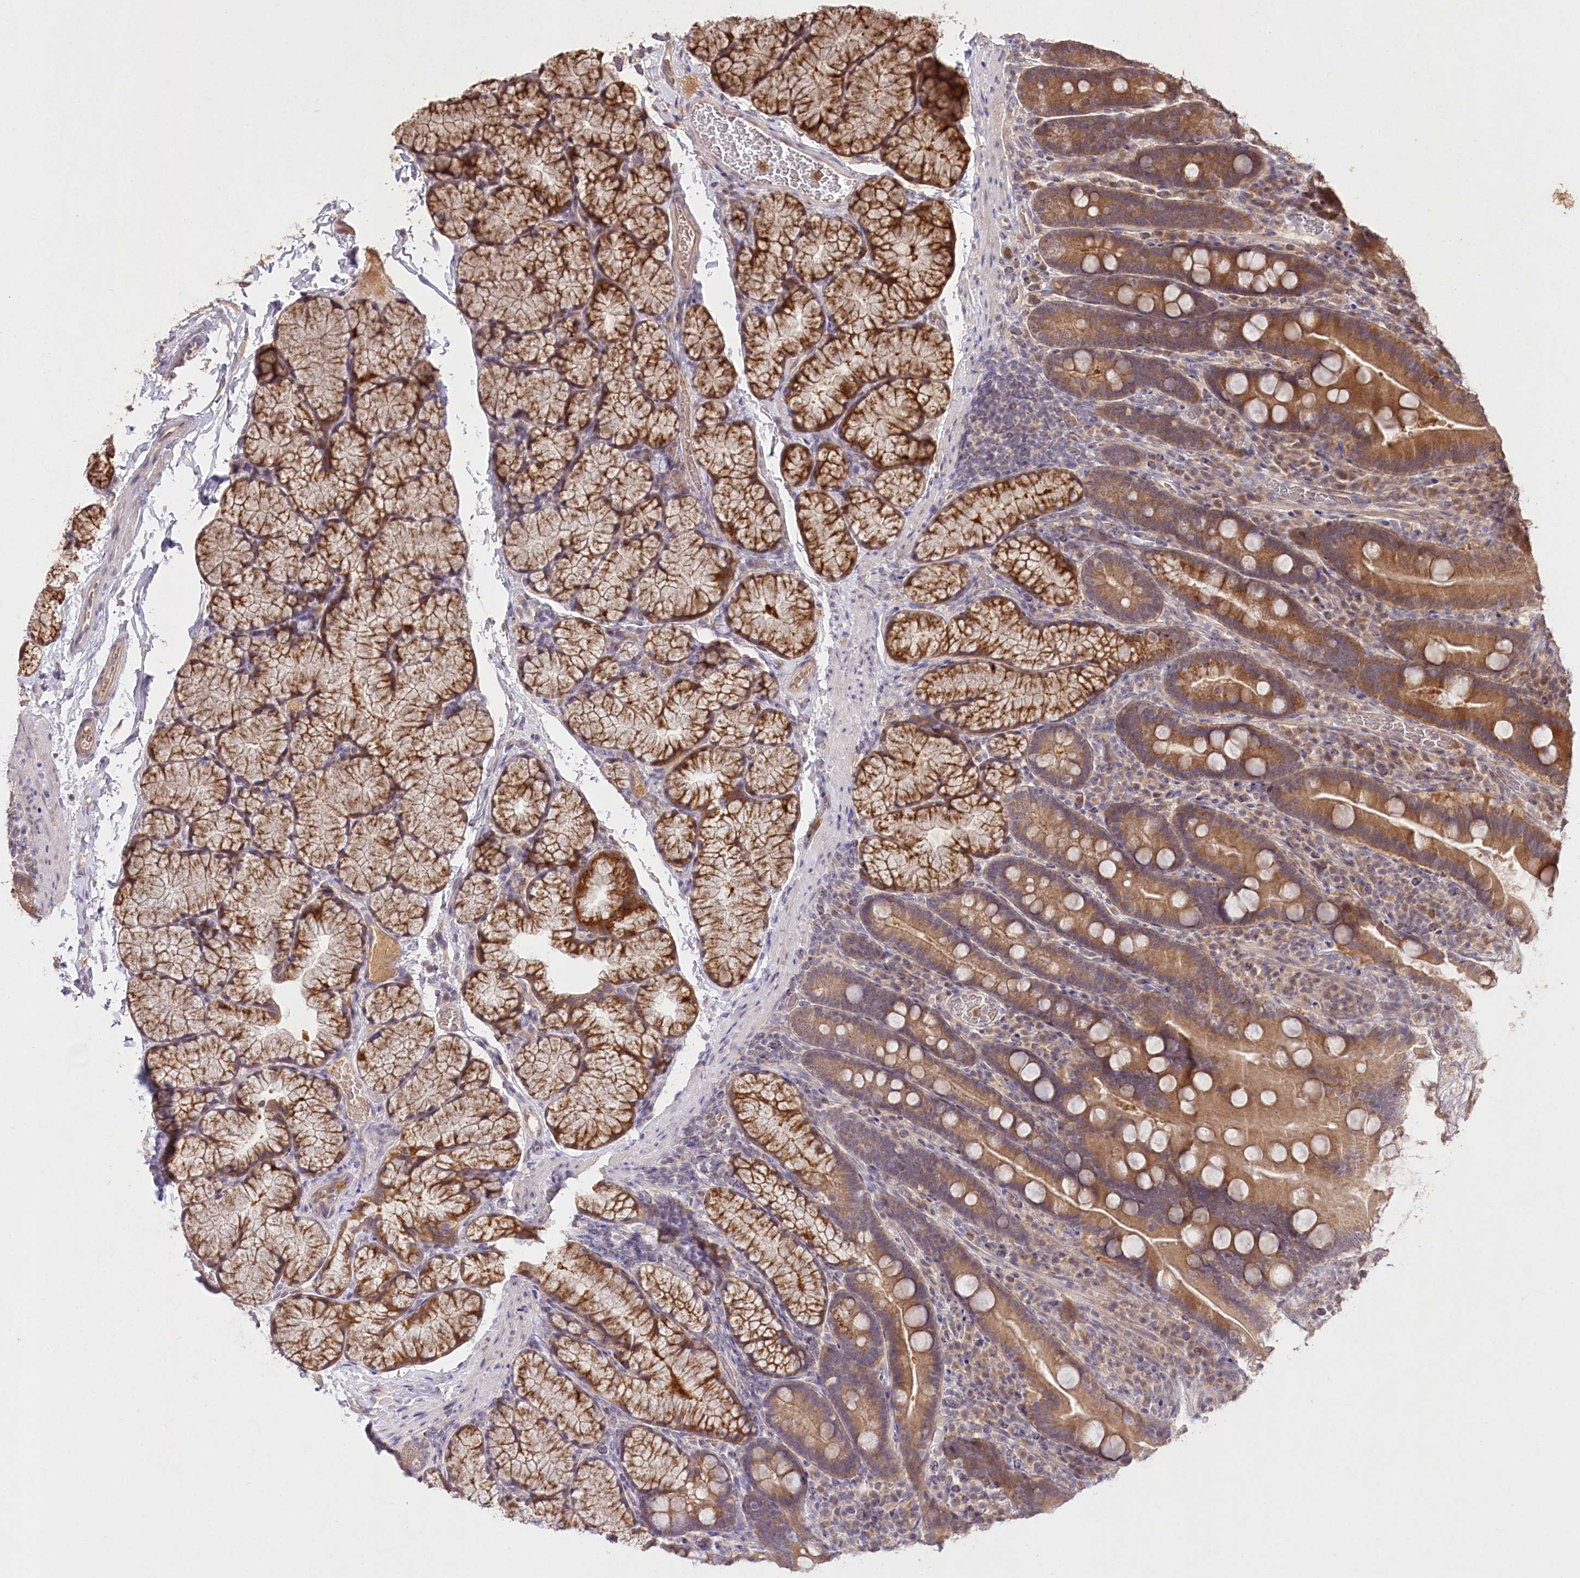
{"staining": {"intensity": "moderate", "quantity": ">75%", "location": "cytoplasmic/membranous"}, "tissue": "duodenum", "cell_type": "Glandular cells", "image_type": "normal", "snomed": [{"axis": "morphology", "description": "Normal tissue, NOS"}, {"axis": "topography", "description": "Duodenum"}], "caption": "High-power microscopy captured an immunohistochemistry (IHC) histopathology image of unremarkable duodenum, revealing moderate cytoplasmic/membranous staining in approximately >75% of glandular cells. (IHC, brightfield microscopy, high magnification).", "gene": "IRAK1BP1", "patient": {"sex": "male", "age": 35}}